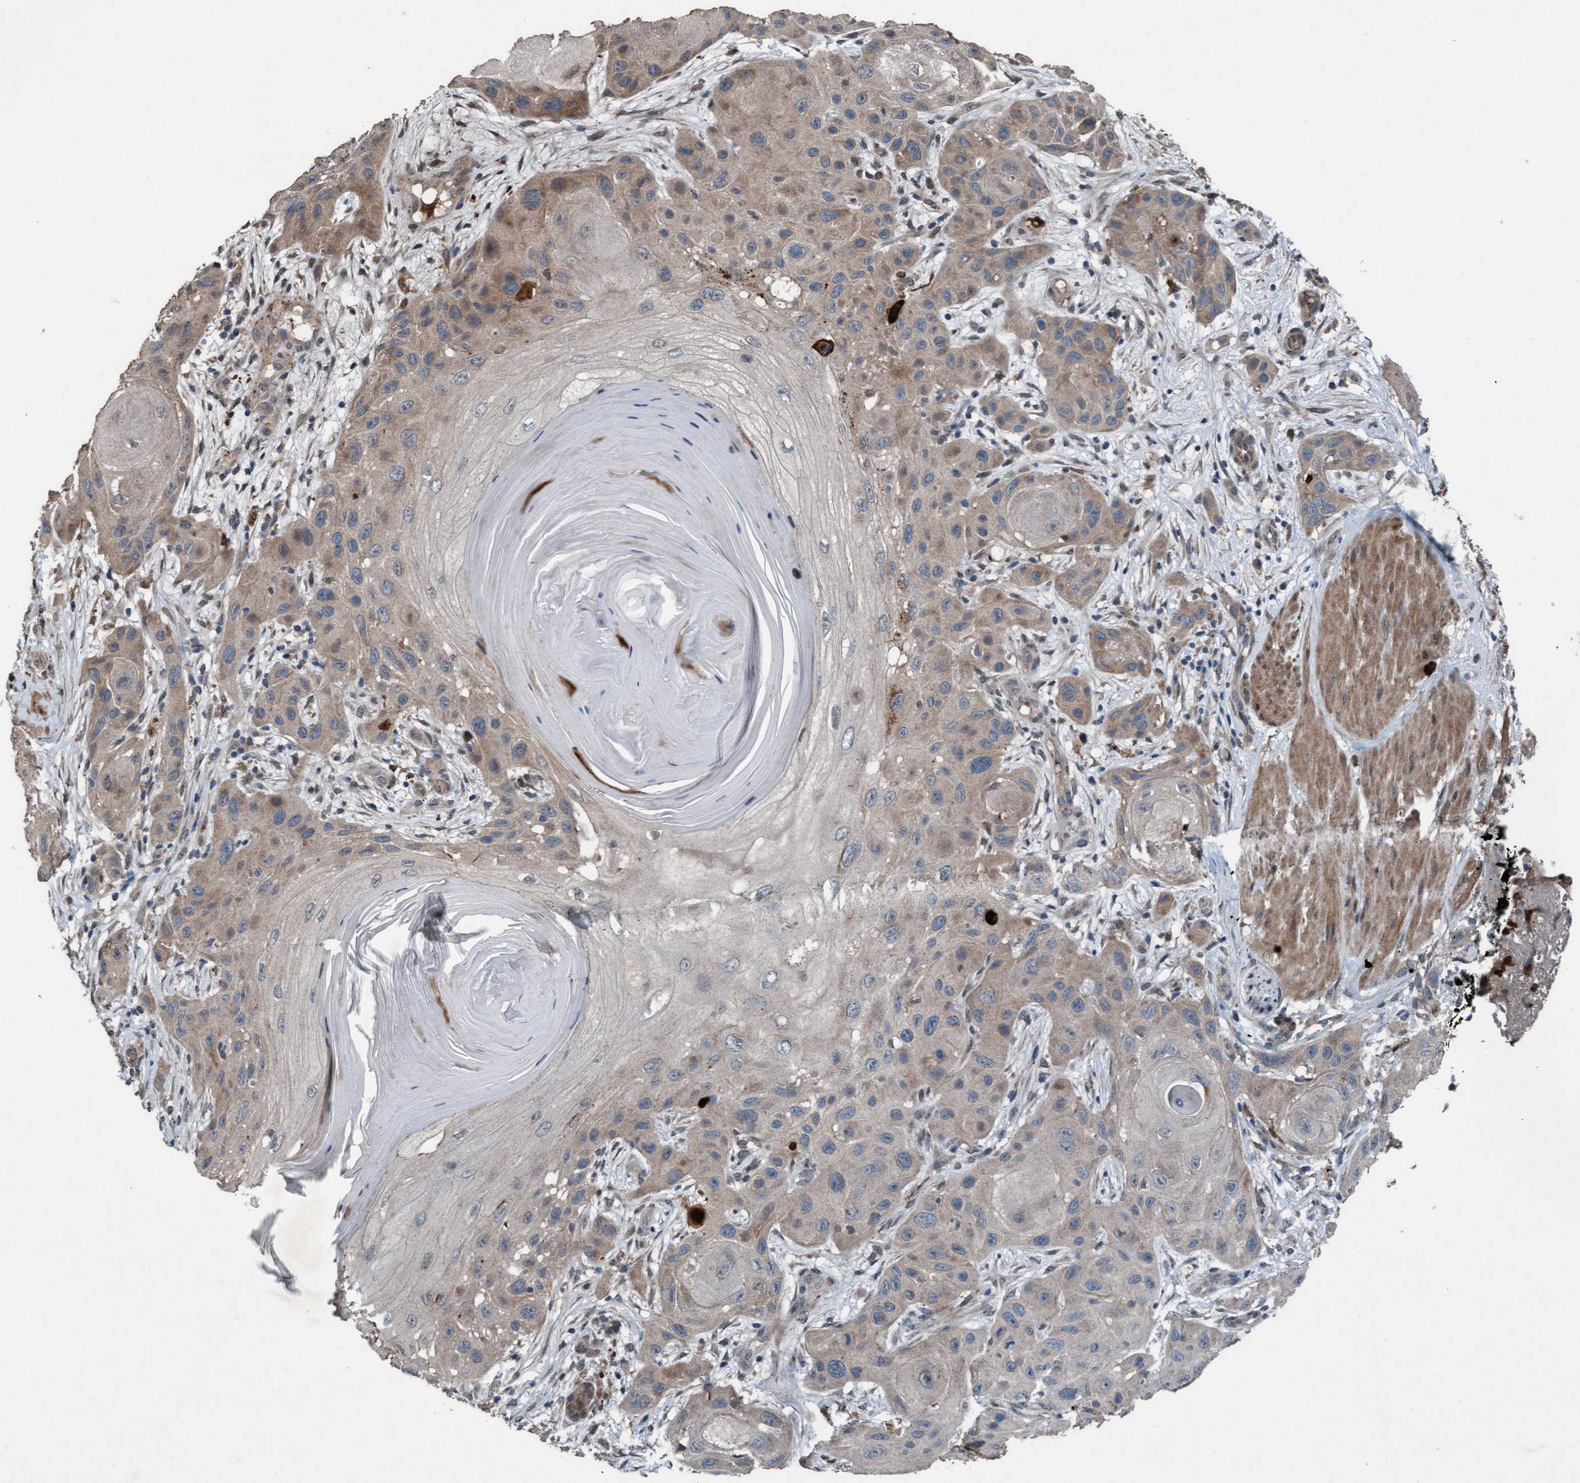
{"staining": {"intensity": "weak", "quantity": "25%-75%", "location": "cytoplasmic/membranous"}, "tissue": "skin cancer", "cell_type": "Tumor cells", "image_type": "cancer", "snomed": [{"axis": "morphology", "description": "Squamous cell carcinoma, NOS"}, {"axis": "topography", "description": "Skin"}], "caption": "Immunohistochemistry of human skin cancer demonstrates low levels of weak cytoplasmic/membranous expression in about 25%-75% of tumor cells. (DAB (3,3'-diaminobenzidine) IHC with brightfield microscopy, high magnification).", "gene": "PLXNB2", "patient": {"sex": "female", "age": 96}}